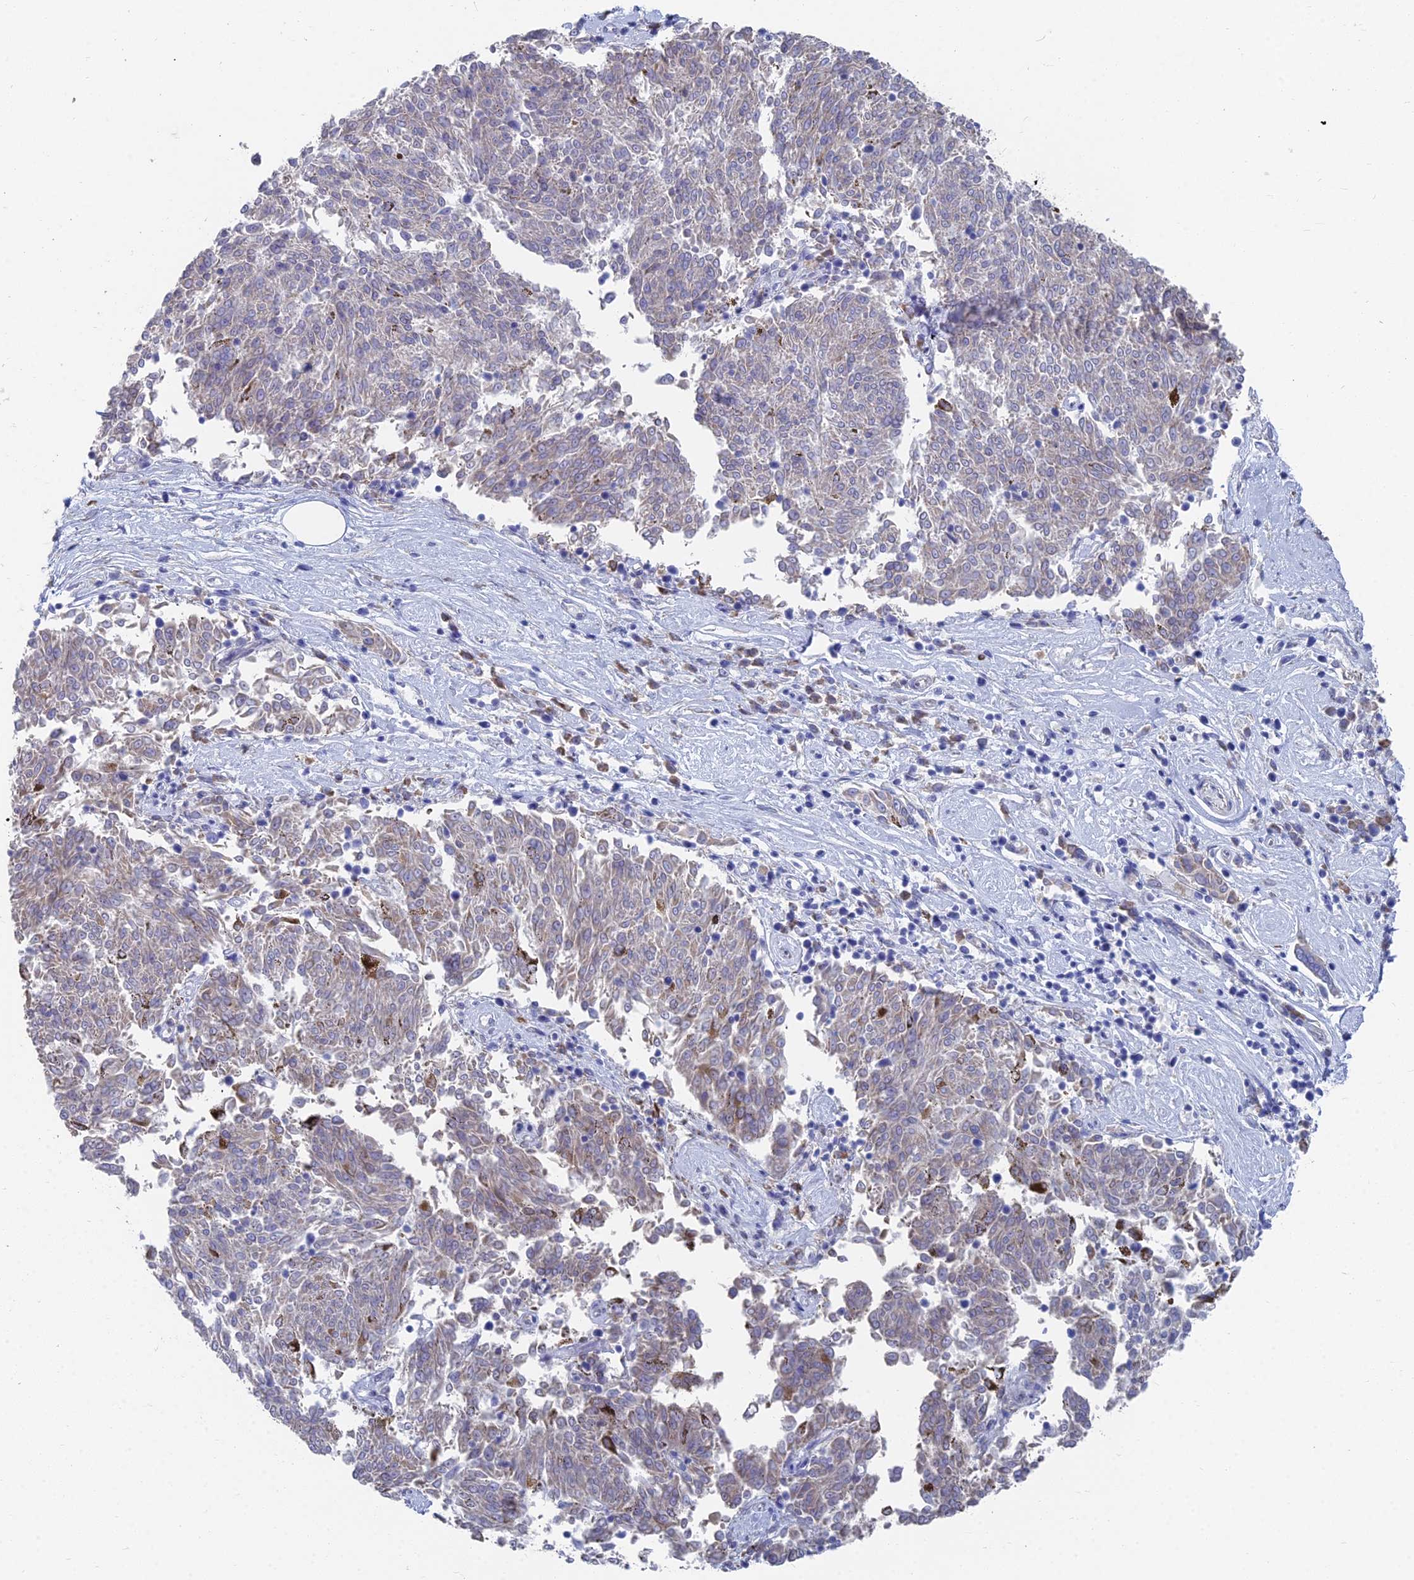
{"staining": {"intensity": "negative", "quantity": "none", "location": "none"}, "tissue": "melanoma", "cell_type": "Tumor cells", "image_type": "cancer", "snomed": [{"axis": "morphology", "description": "Malignant melanoma, NOS"}, {"axis": "topography", "description": "Skin"}], "caption": "Image shows no protein staining in tumor cells of melanoma tissue. Nuclei are stained in blue.", "gene": "TNNT3", "patient": {"sex": "female", "age": 72}}